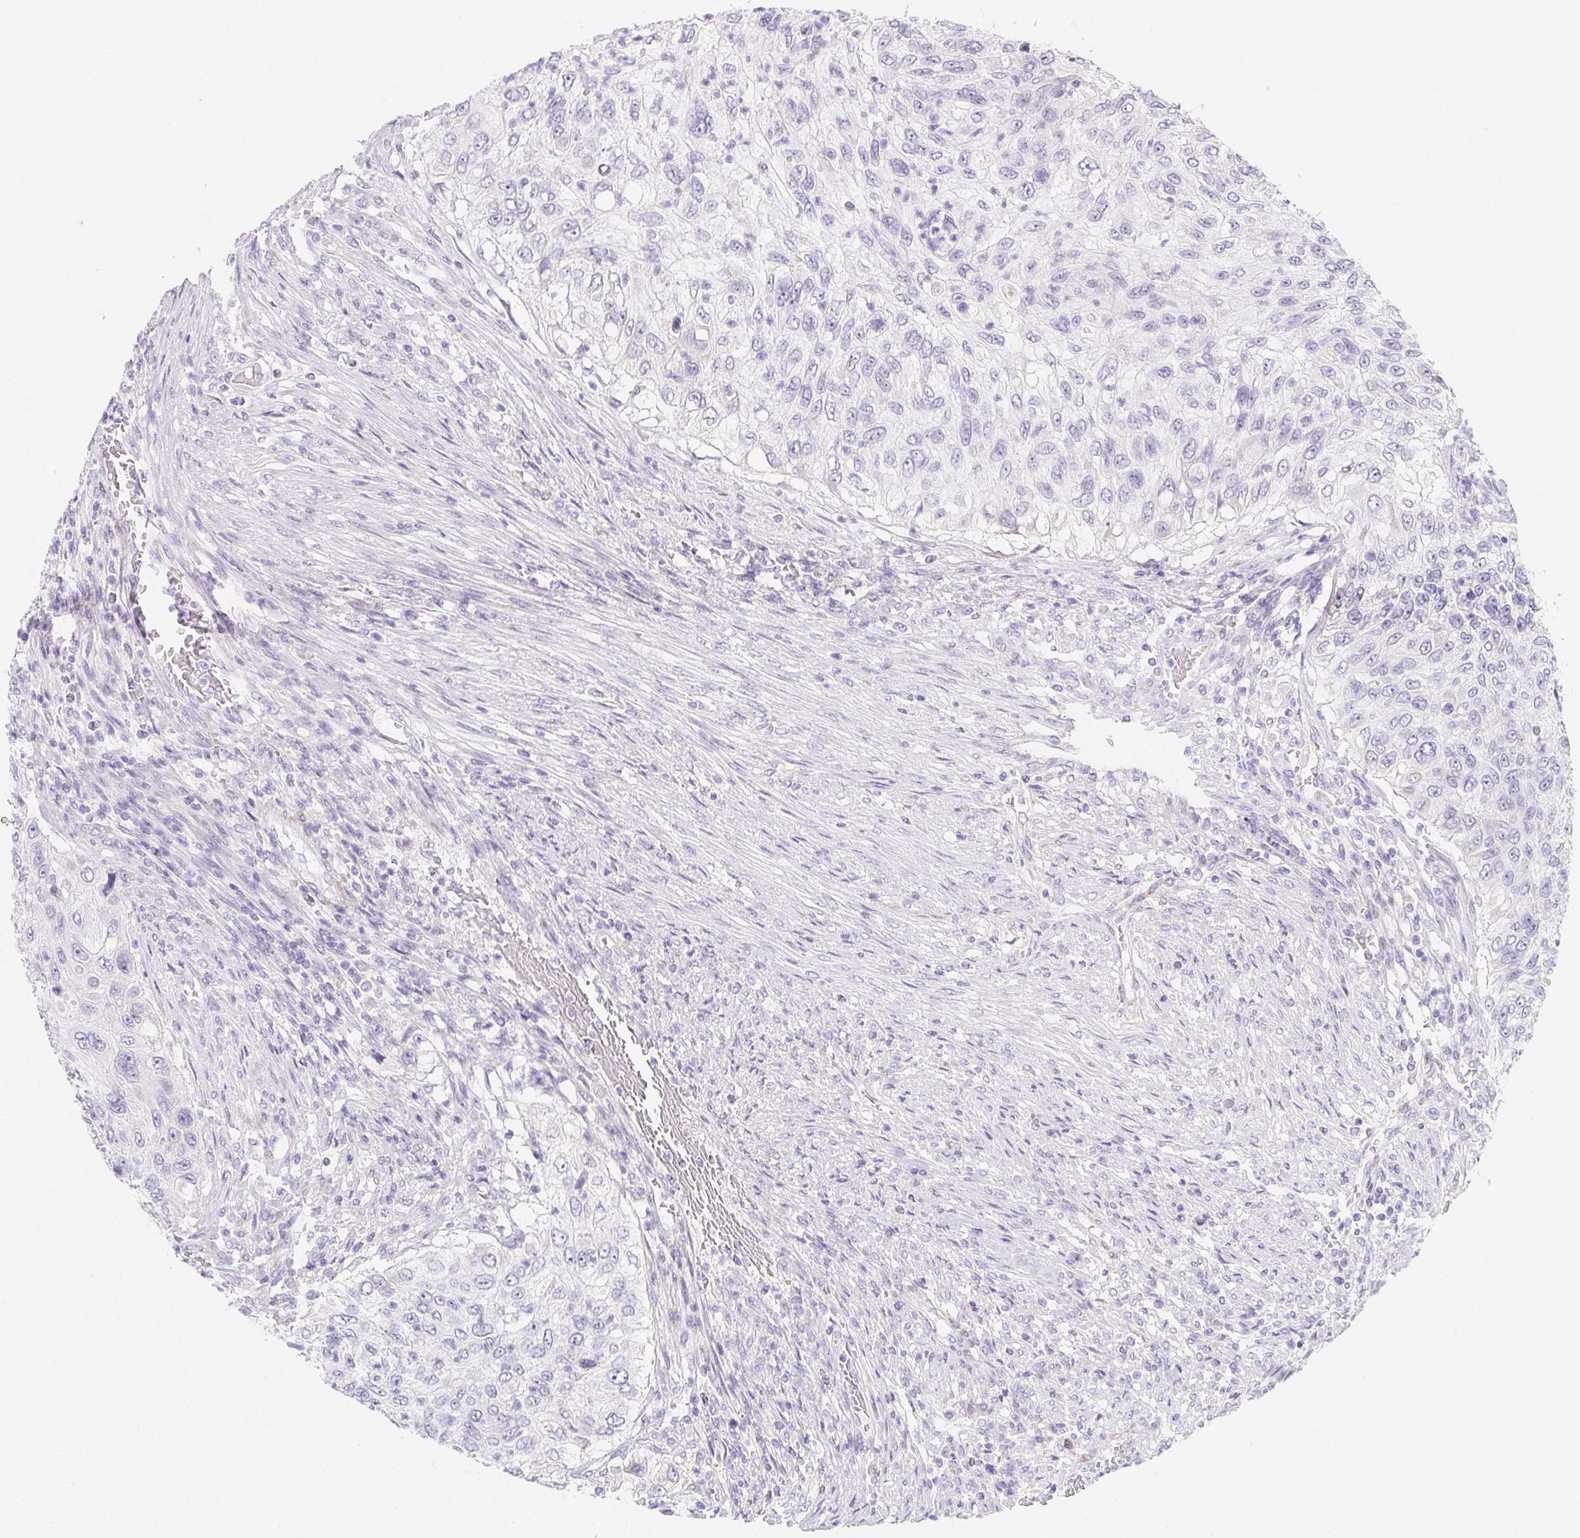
{"staining": {"intensity": "negative", "quantity": "none", "location": "none"}, "tissue": "urothelial cancer", "cell_type": "Tumor cells", "image_type": "cancer", "snomed": [{"axis": "morphology", "description": "Urothelial carcinoma, High grade"}, {"axis": "topography", "description": "Urinary bladder"}], "caption": "The photomicrograph exhibits no significant staining in tumor cells of urothelial carcinoma (high-grade).", "gene": "HRC", "patient": {"sex": "female", "age": 60}}